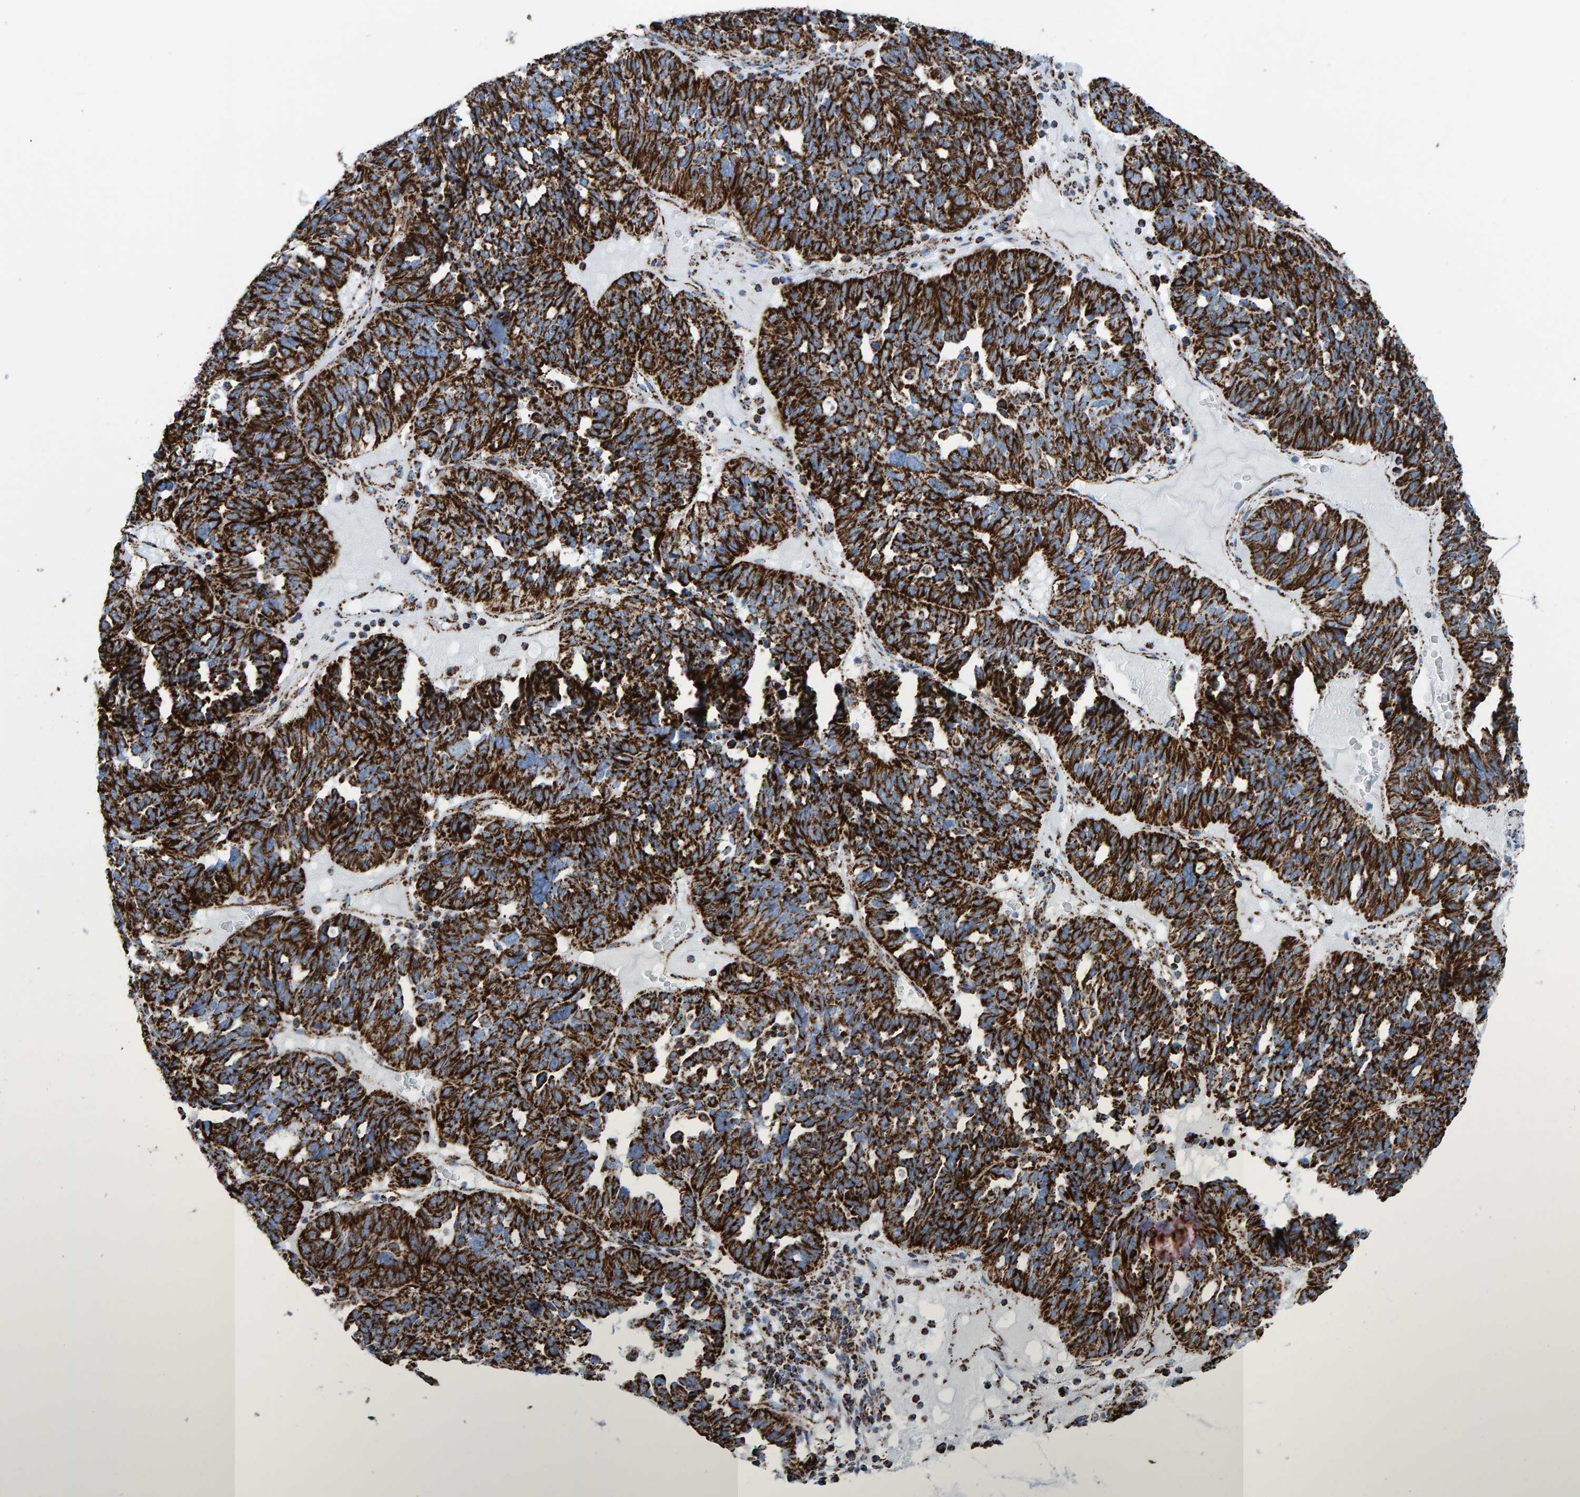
{"staining": {"intensity": "strong", "quantity": ">75%", "location": "cytoplasmic/membranous"}, "tissue": "ovarian cancer", "cell_type": "Tumor cells", "image_type": "cancer", "snomed": [{"axis": "morphology", "description": "Cystadenocarcinoma, serous, NOS"}, {"axis": "topography", "description": "Ovary"}], "caption": "A brown stain shows strong cytoplasmic/membranous positivity of a protein in ovarian cancer tumor cells.", "gene": "ENSG00000262660", "patient": {"sex": "female", "age": 59}}